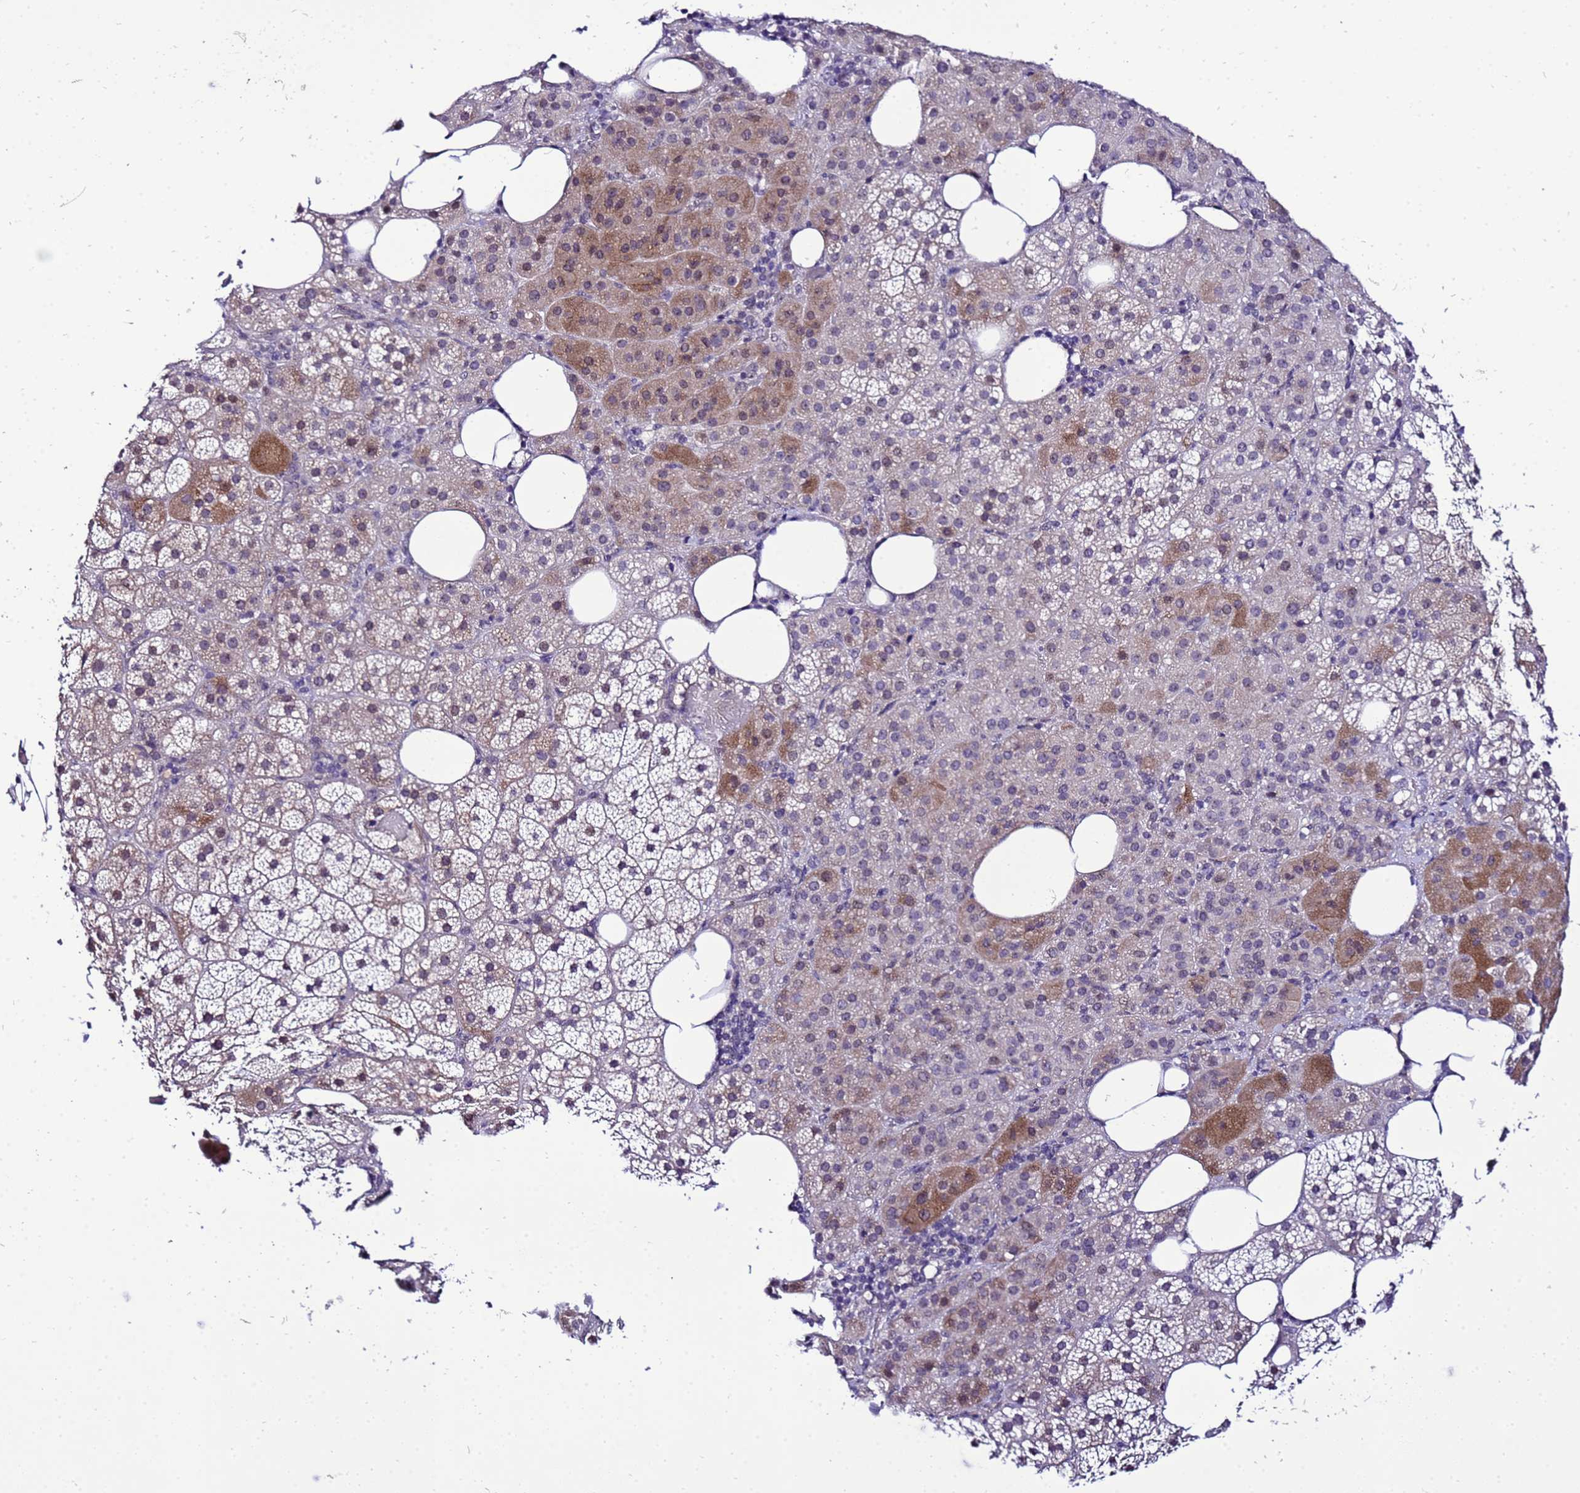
{"staining": {"intensity": "moderate", "quantity": "25%-75%", "location": "cytoplasmic/membranous,nuclear"}, "tissue": "adrenal gland", "cell_type": "Glandular cells", "image_type": "normal", "snomed": [{"axis": "morphology", "description": "Normal tissue, NOS"}, {"axis": "topography", "description": "Adrenal gland"}], "caption": "The histopathology image displays staining of benign adrenal gland, revealing moderate cytoplasmic/membranous,nuclear protein positivity (brown color) within glandular cells.", "gene": "C19orf47", "patient": {"sex": "female", "age": 59}}